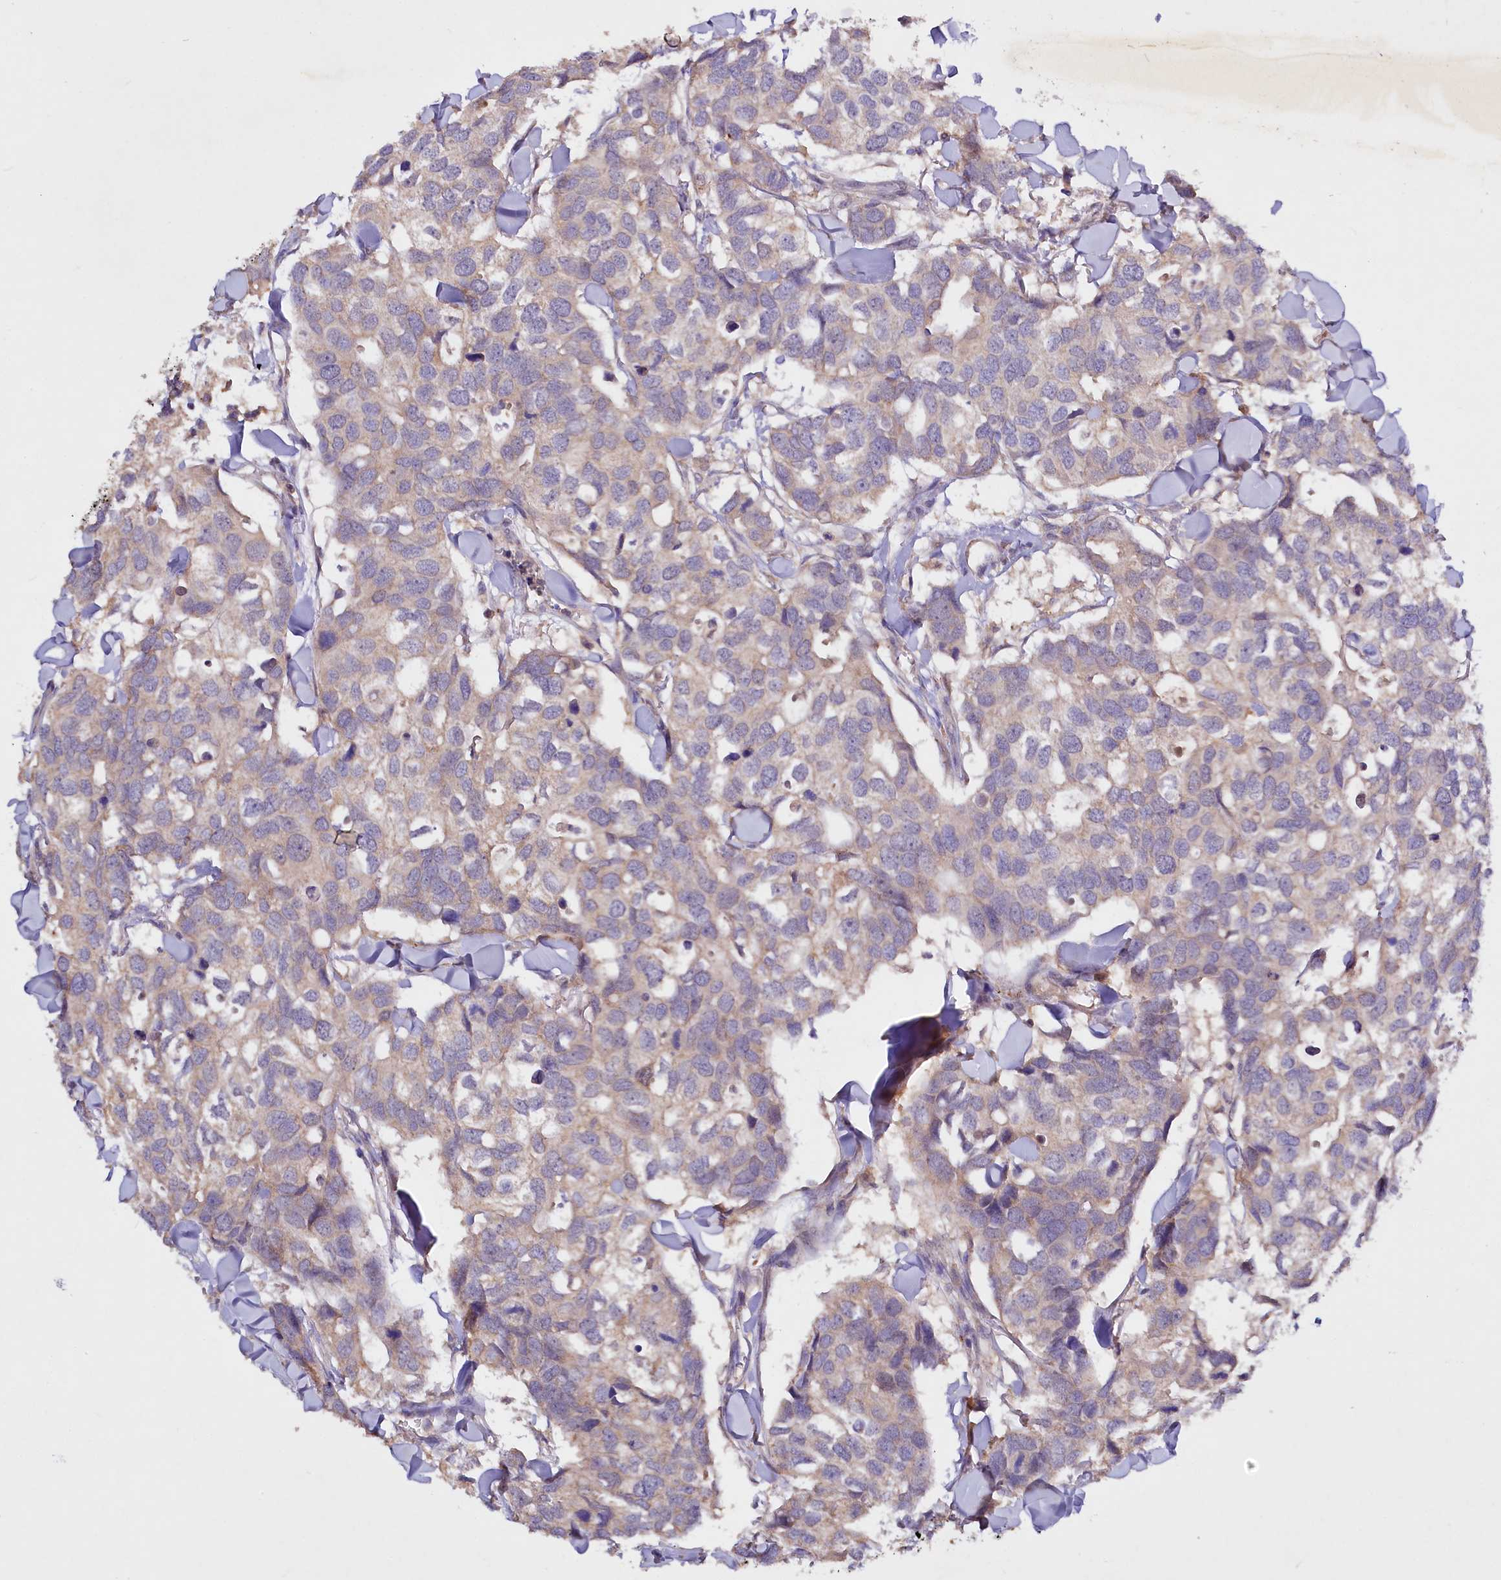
{"staining": {"intensity": "negative", "quantity": "none", "location": "none"}, "tissue": "breast cancer", "cell_type": "Tumor cells", "image_type": "cancer", "snomed": [{"axis": "morphology", "description": "Duct carcinoma"}, {"axis": "topography", "description": "Breast"}], "caption": "High magnification brightfield microscopy of intraductal carcinoma (breast) stained with DAB (3,3'-diaminobenzidine) (brown) and counterstained with hematoxylin (blue): tumor cells show no significant expression.", "gene": "ETFBKMT", "patient": {"sex": "female", "age": 83}}